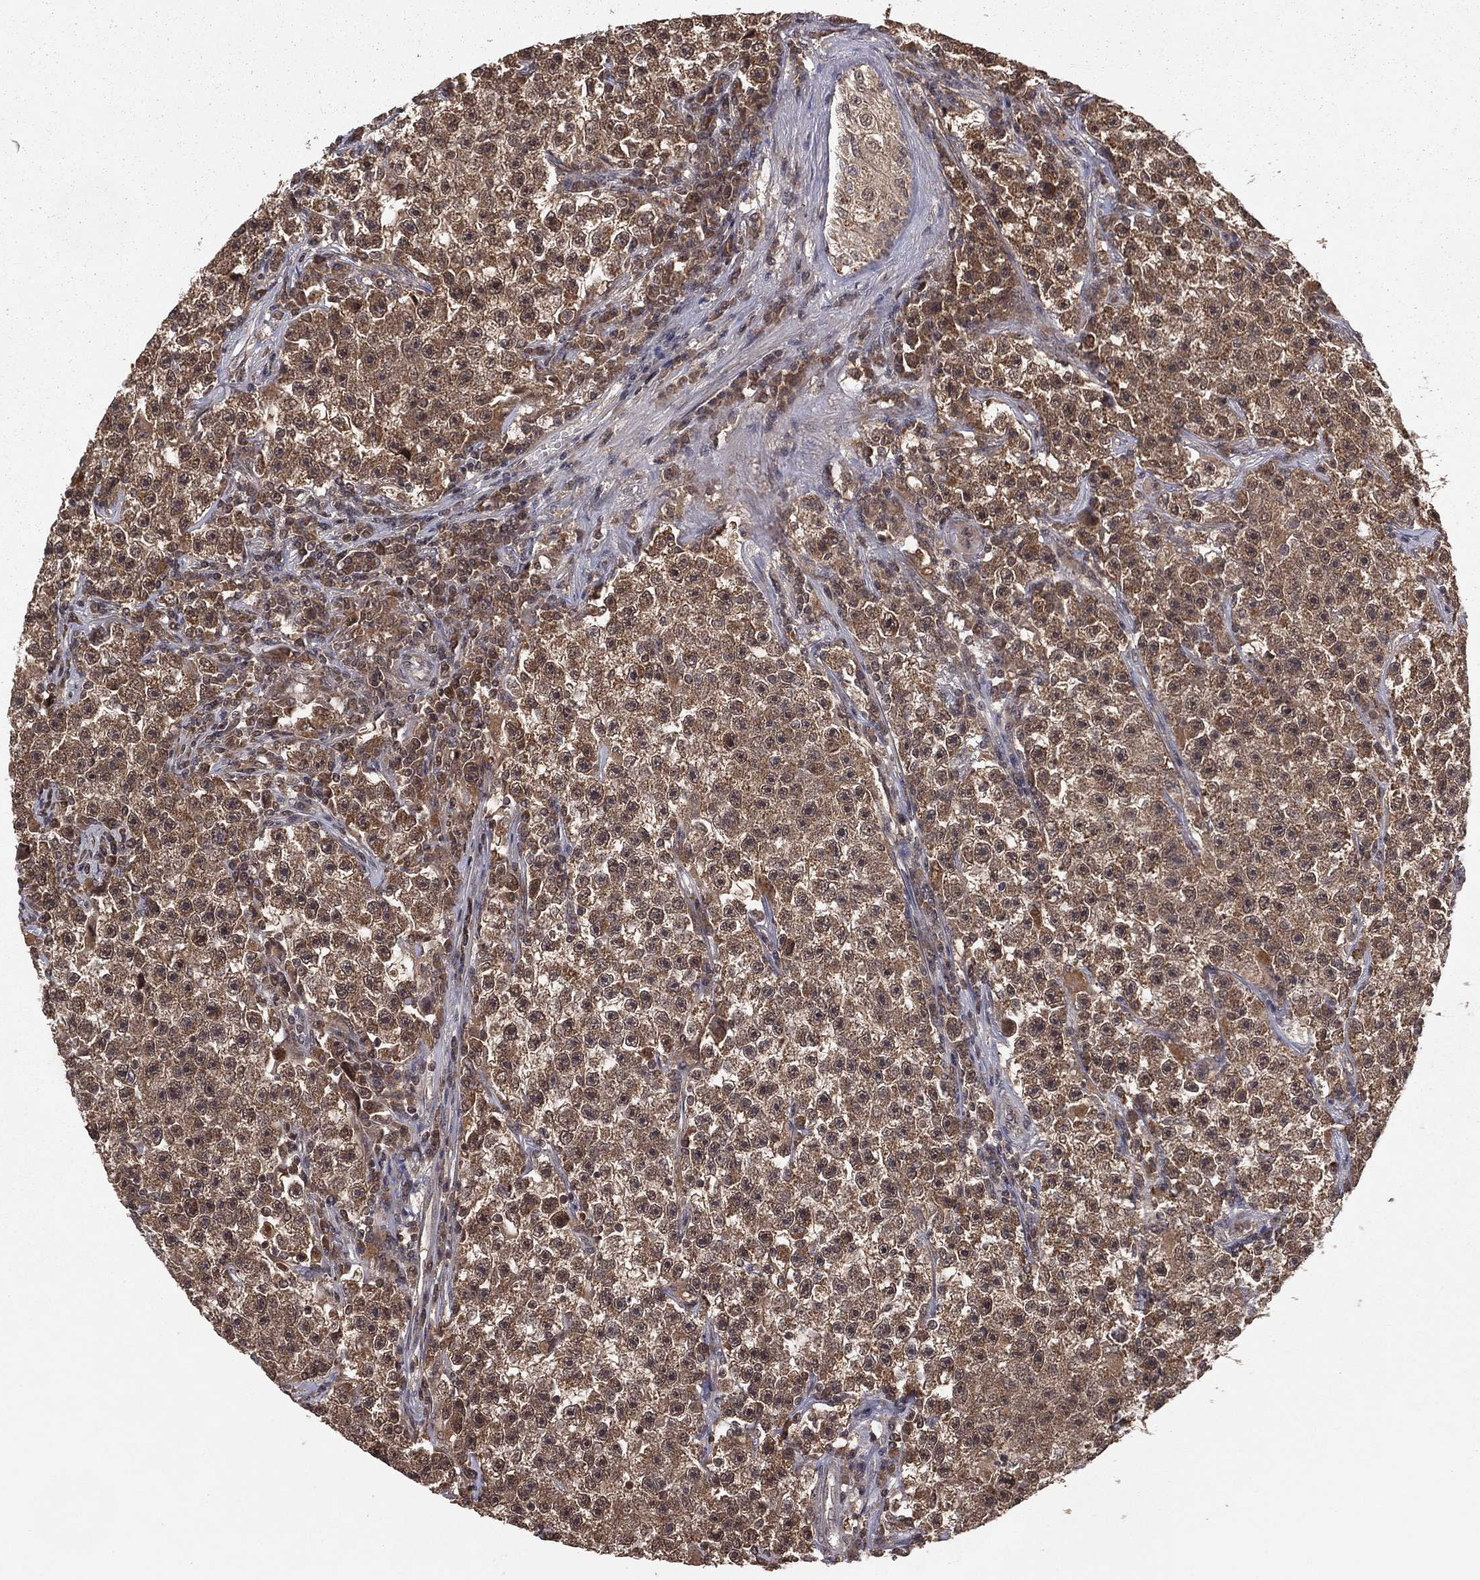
{"staining": {"intensity": "moderate", "quantity": ">75%", "location": "cytoplasmic/membranous"}, "tissue": "testis cancer", "cell_type": "Tumor cells", "image_type": "cancer", "snomed": [{"axis": "morphology", "description": "Seminoma, NOS"}, {"axis": "topography", "description": "Testis"}], "caption": "Moderate cytoplasmic/membranous staining for a protein is appreciated in about >75% of tumor cells of testis seminoma using immunohistochemistry (IHC).", "gene": "ZDHHC15", "patient": {"sex": "male", "age": 22}}